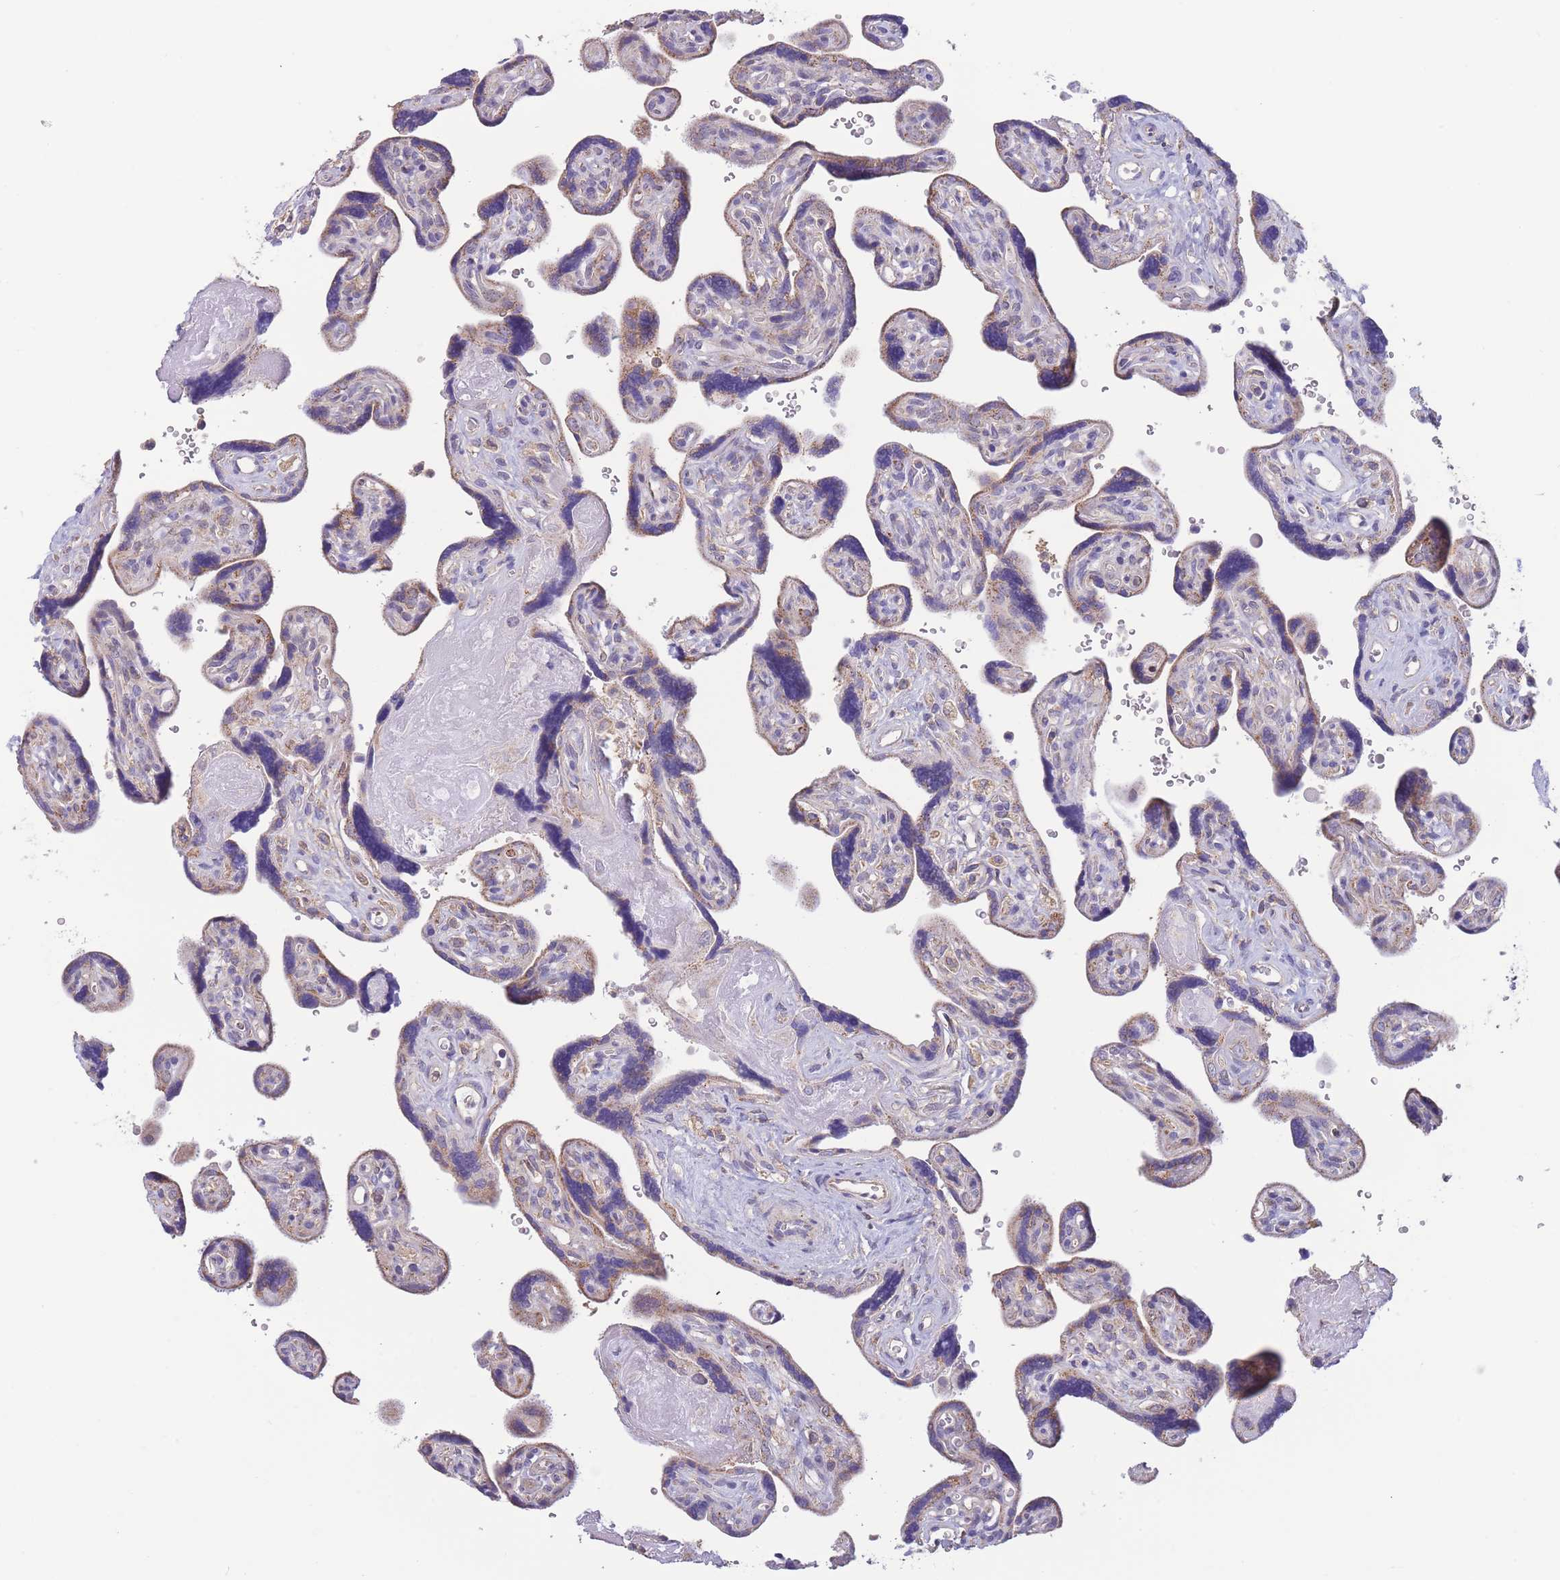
{"staining": {"intensity": "moderate", "quantity": "<25%", "location": "cytoplasmic/membranous"}, "tissue": "placenta", "cell_type": "Decidual cells", "image_type": "normal", "snomed": [{"axis": "morphology", "description": "Normal tissue, NOS"}, {"axis": "topography", "description": "Placenta"}], "caption": "This photomicrograph exhibits immunohistochemistry staining of unremarkable human placenta, with low moderate cytoplasmic/membranous expression in about <25% of decidual cells.", "gene": "SLC25A42", "patient": {"sex": "female", "age": 39}}